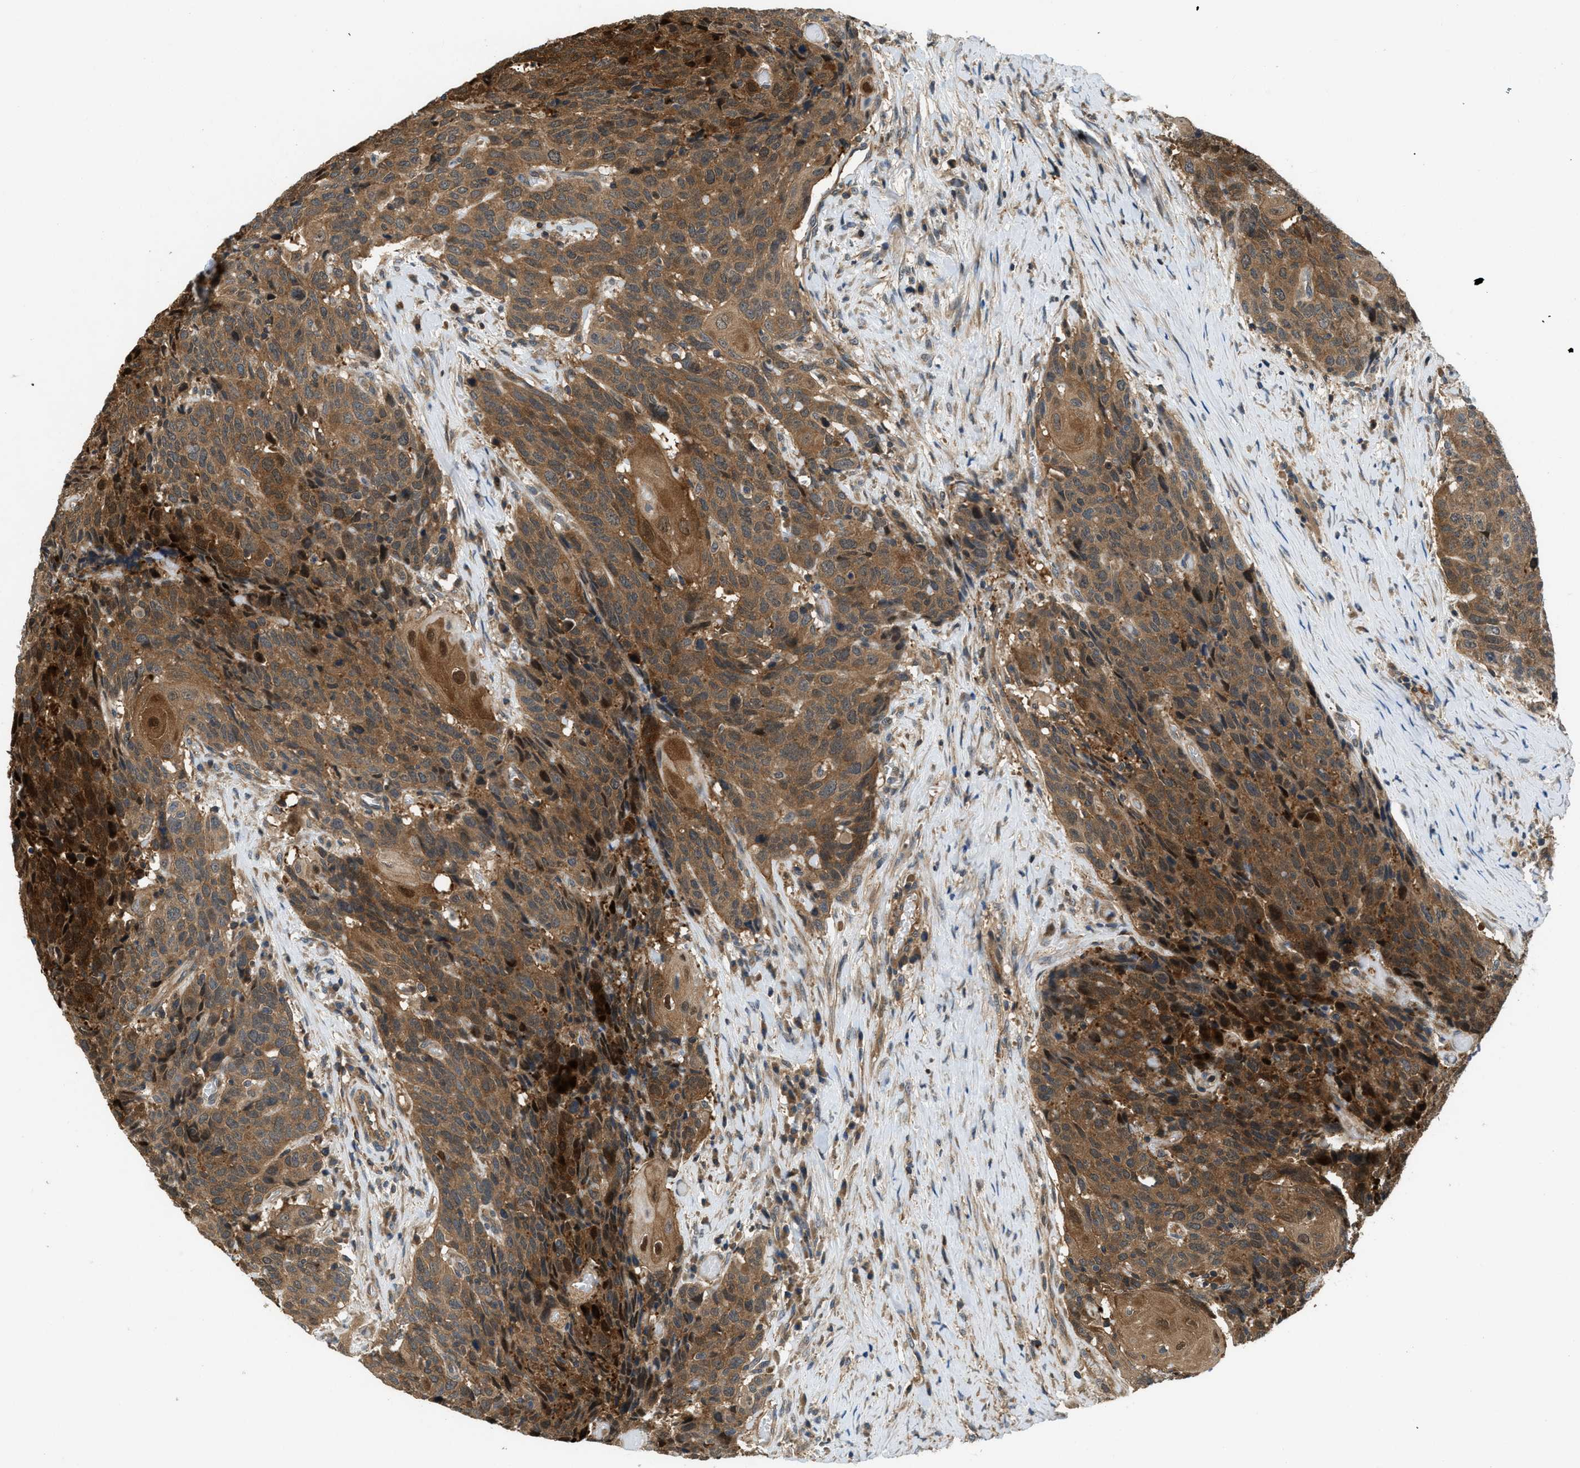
{"staining": {"intensity": "strong", "quantity": ">75%", "location": "cytoplasmic/membranous"}, "tissue": "head and neck cancer", "cell_type": "Tumor cells", "image_type": "cancer", "snomed": [{"axis": "morphology", "description": "Squamous cell carcinoma, NOS"}, {"axis": "topography", "description": "Head-Neck"}], "caption": "Head and neck cancer stained for a protein exhibits strong cytoplasmic/membranous positivity in tumor cells.", "gene": "GPR31", "patient": {"sex": "male", "age": 66}}